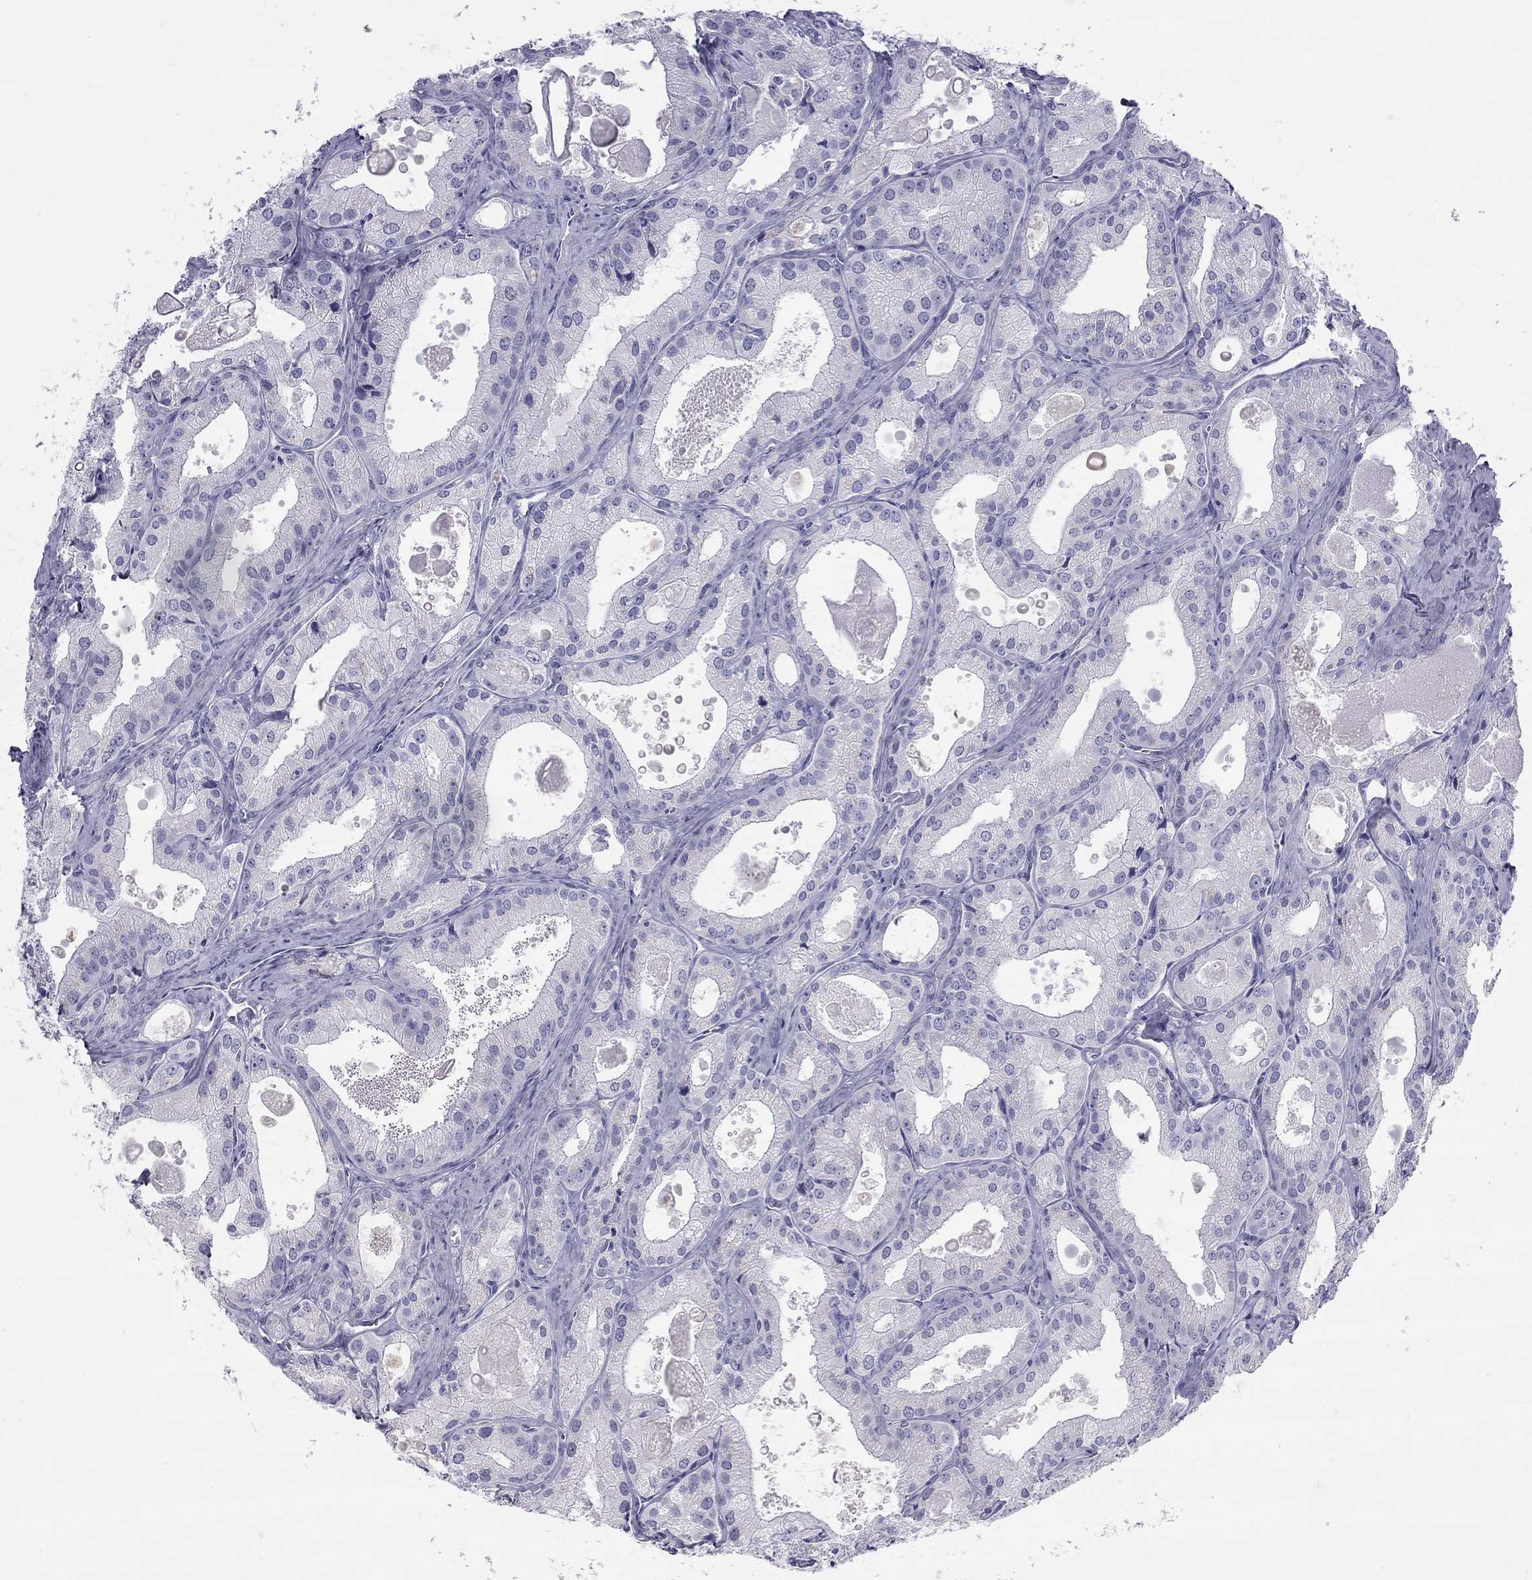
{"staining": {"intensity": "negative", "quantity": "none", "location": "none"}, "tissue": "prostate cancer", "cell_type": "Tumor cells", "image_type": "cancer", "snomed": [{"axis": "morphology", "description": "Adenocarcinoma, NOS"}, {"axis": "morphology", "description": "Adenocarcinoma, High grade"}, {"axis": "topography", "description": "Prostate"}], "caption": "An IHC photomicrograph of prostate cancer is shown. There is no staining in tumor cells of prostate cancer.", "gene": "TDRD6", "patient": {"sex": "male", "age": 70}}